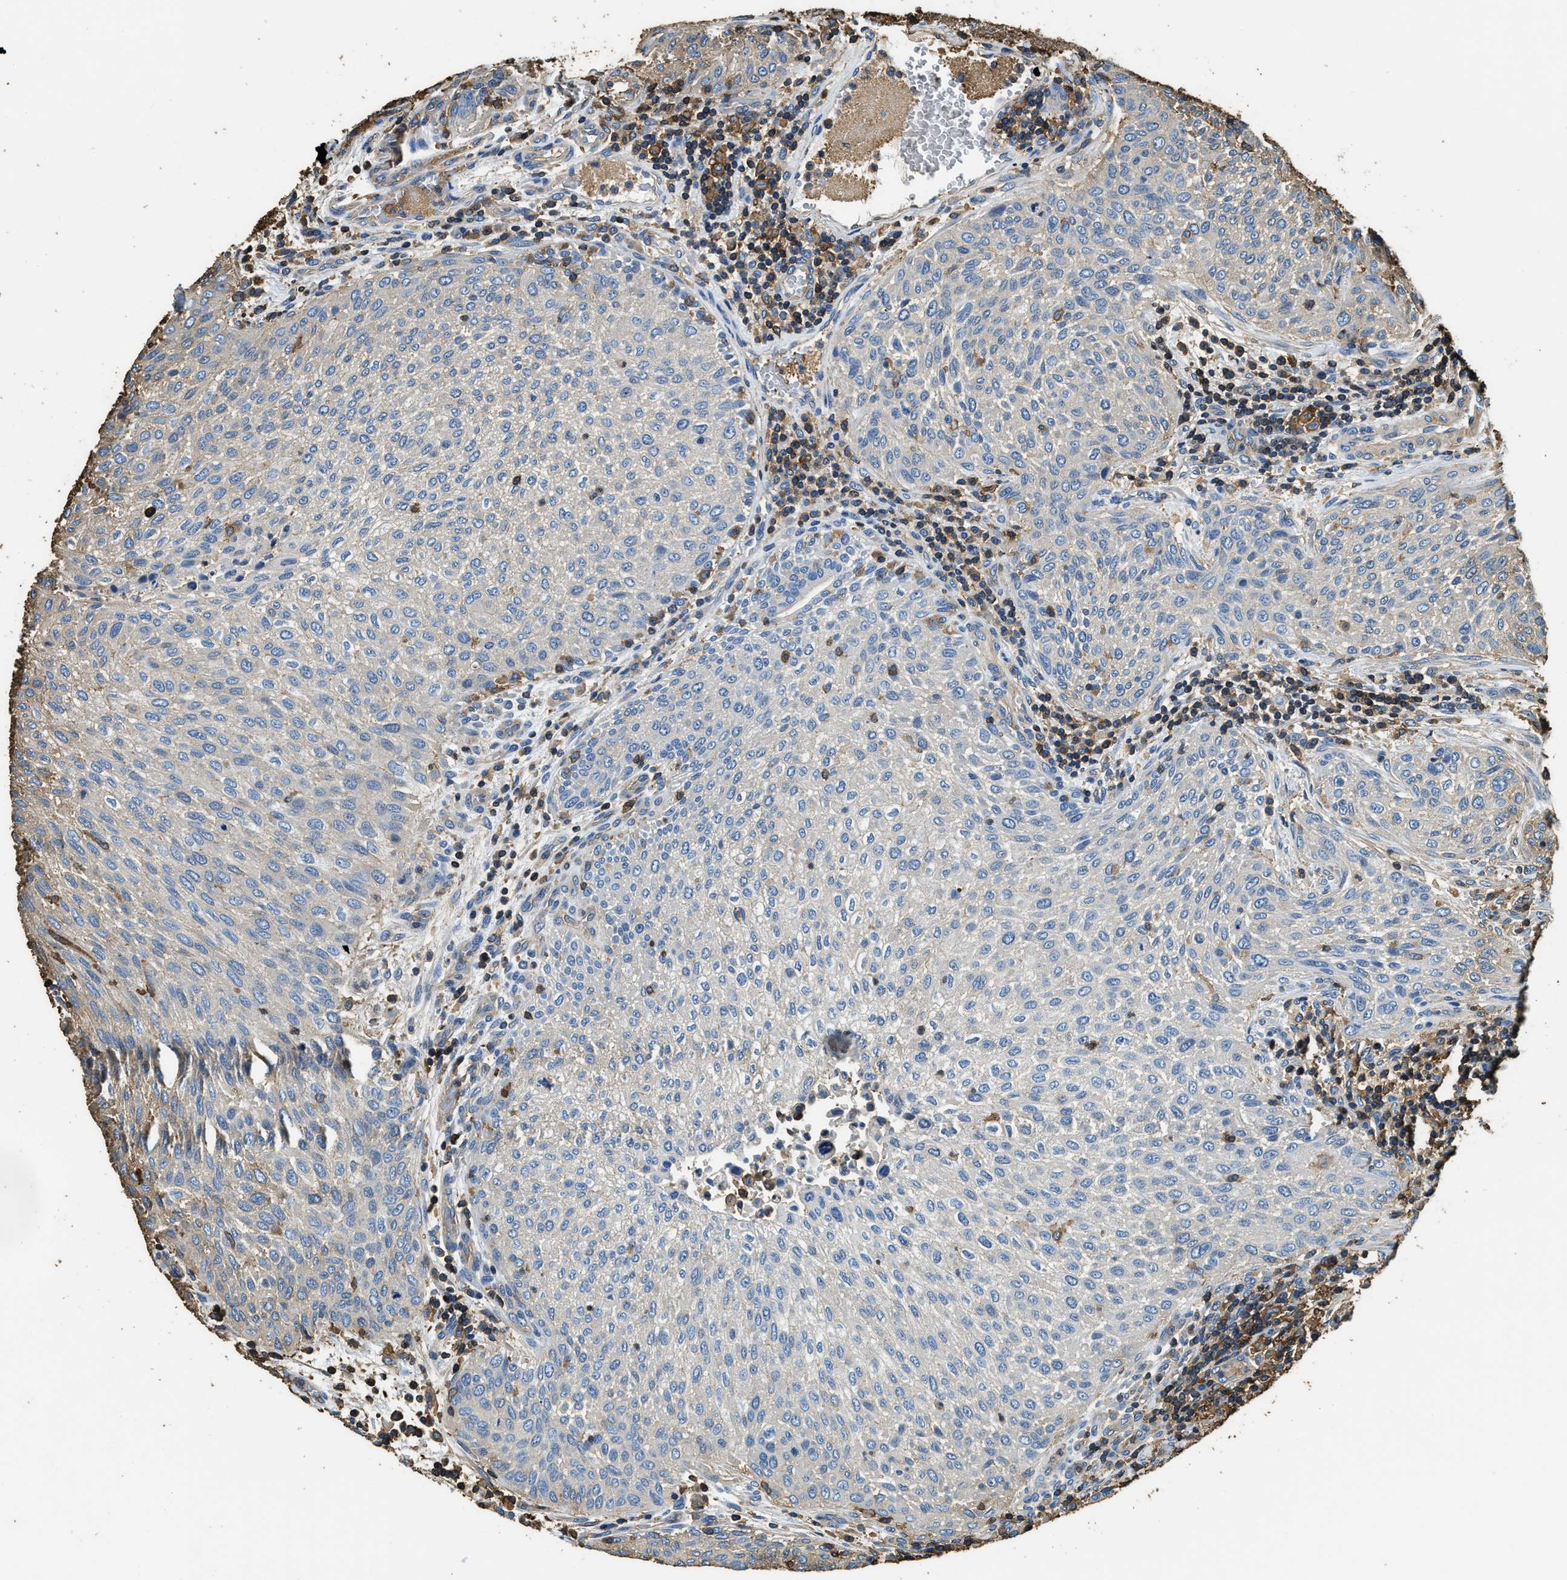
{"staining": {"intensity": "negative", "quantity": "none", "location": "none"}, "tissue": "urothelial cancer", "cell_type": "Tumor cells", "image_type": "cancer", "snomed": [{"axis": "morphology", "description": "Urothelial carcinoma, Low grade"}, {"axis": "morphology", "description": "Urothelial carcinoma, High grade"}, {"axis": "topography", "description": "Urinary bladder"}], "caption": "High magnification brightfield microscopy of urothelial cancer stained with DAB (brown) and counterstained with hematoxylin (blue): tumor cells show no significant staining.", "gene": "ACCS", "patient": {"sex": "male", "age": 35}}